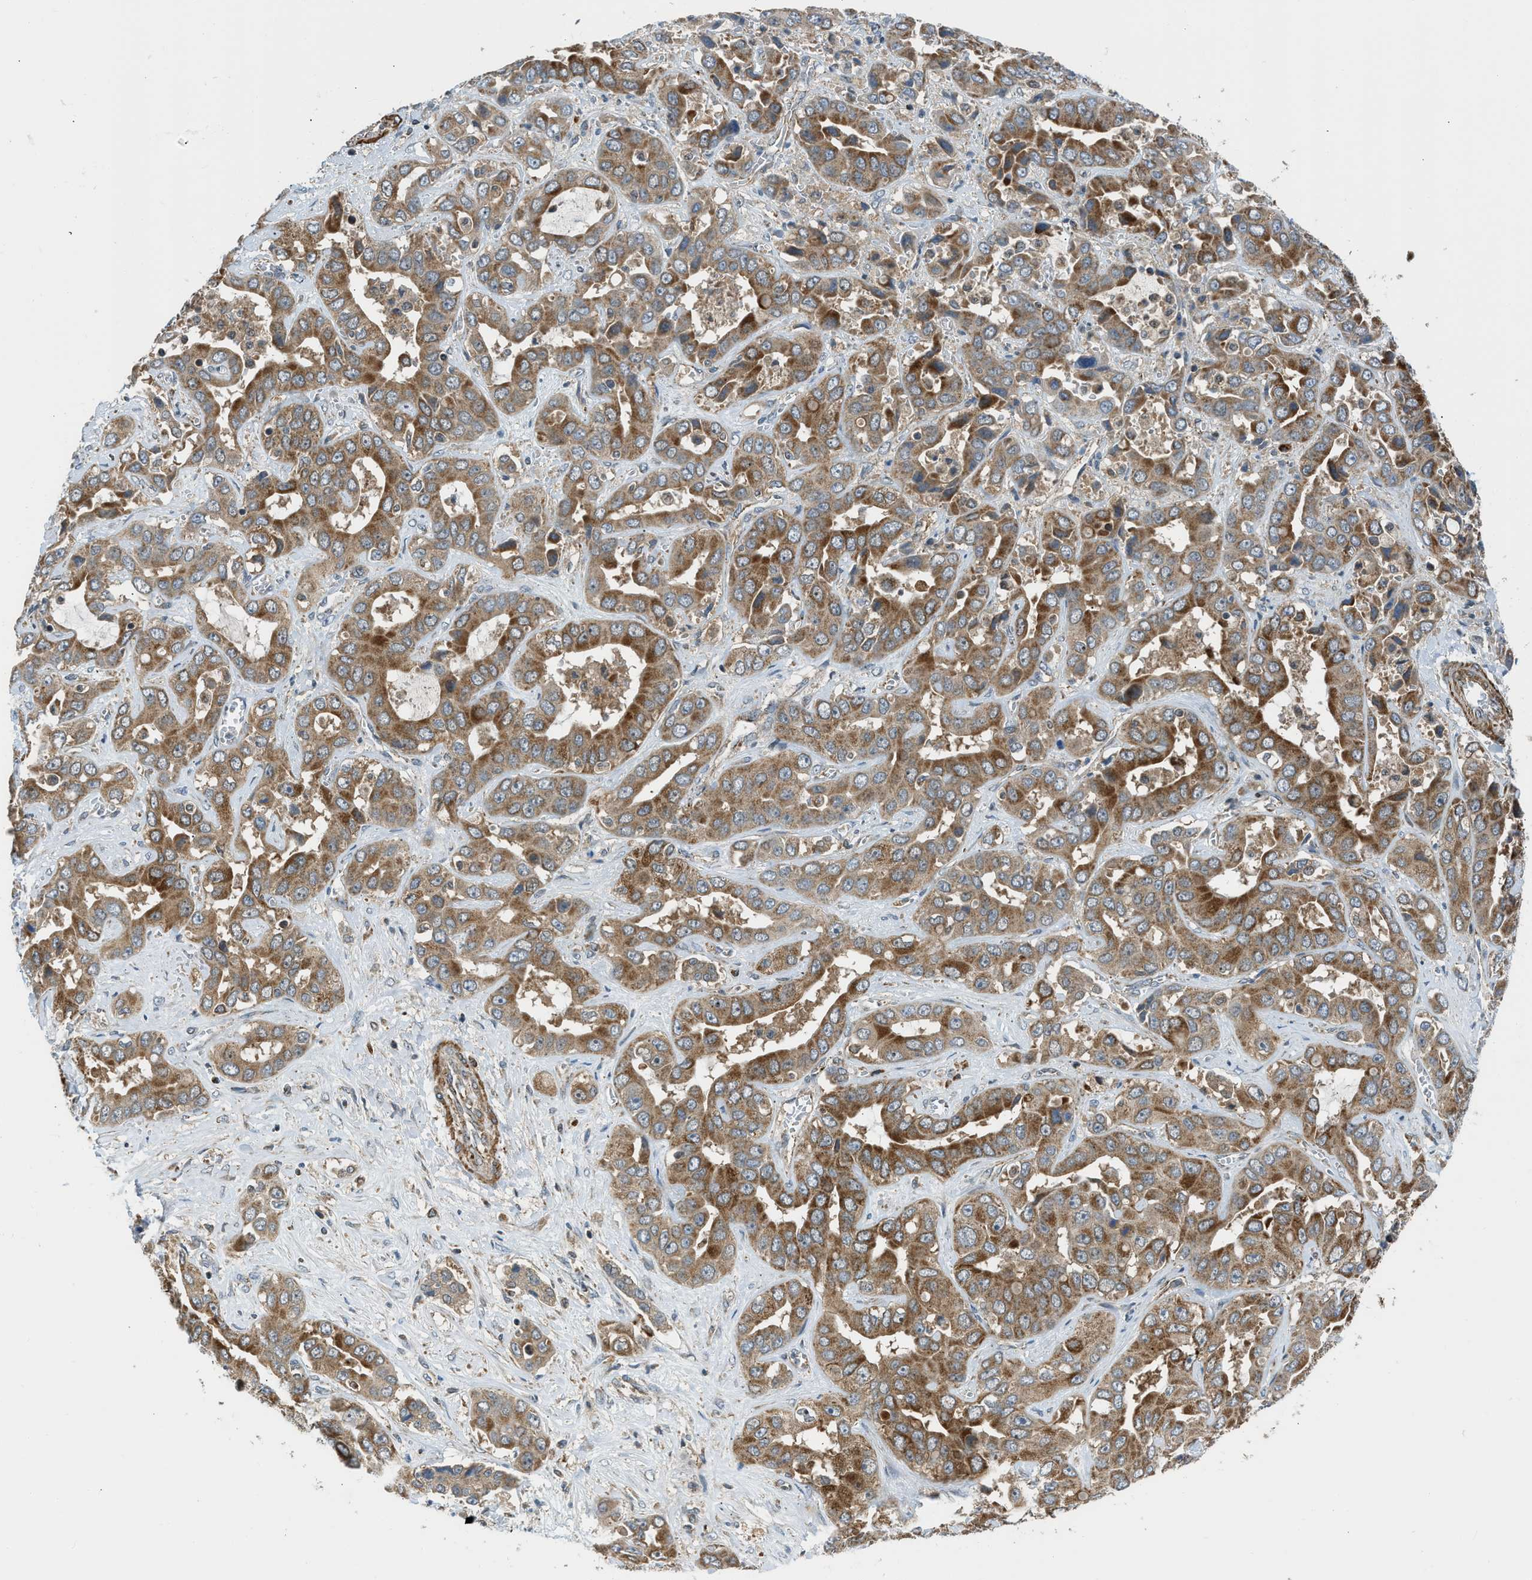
{"staining": {"intensity": "moderate", "quantity": ">75%", "location": "cytoplasmic/membranous"}, "tissue": "liver cancer", "cell_type": "Tumor cells", "image_type": "cancer", "snomed": [{"axis": "morphology", "description": "Cholangiocarcinoma"}, {"axis": "topography", "description": "Liver"}], "caption": "The image exhibits staining of liver cholangiocarcinoma, revealing moderate cytoplasmic/membranous protein staining (brown color) within tumor cells. The staining was performed using DAB, with brown indicating positive protein expression. Nuclei are stained blue with hematoxylin.", "gene": "SESN2", "patient": {"sex": "female", "age": 52}}